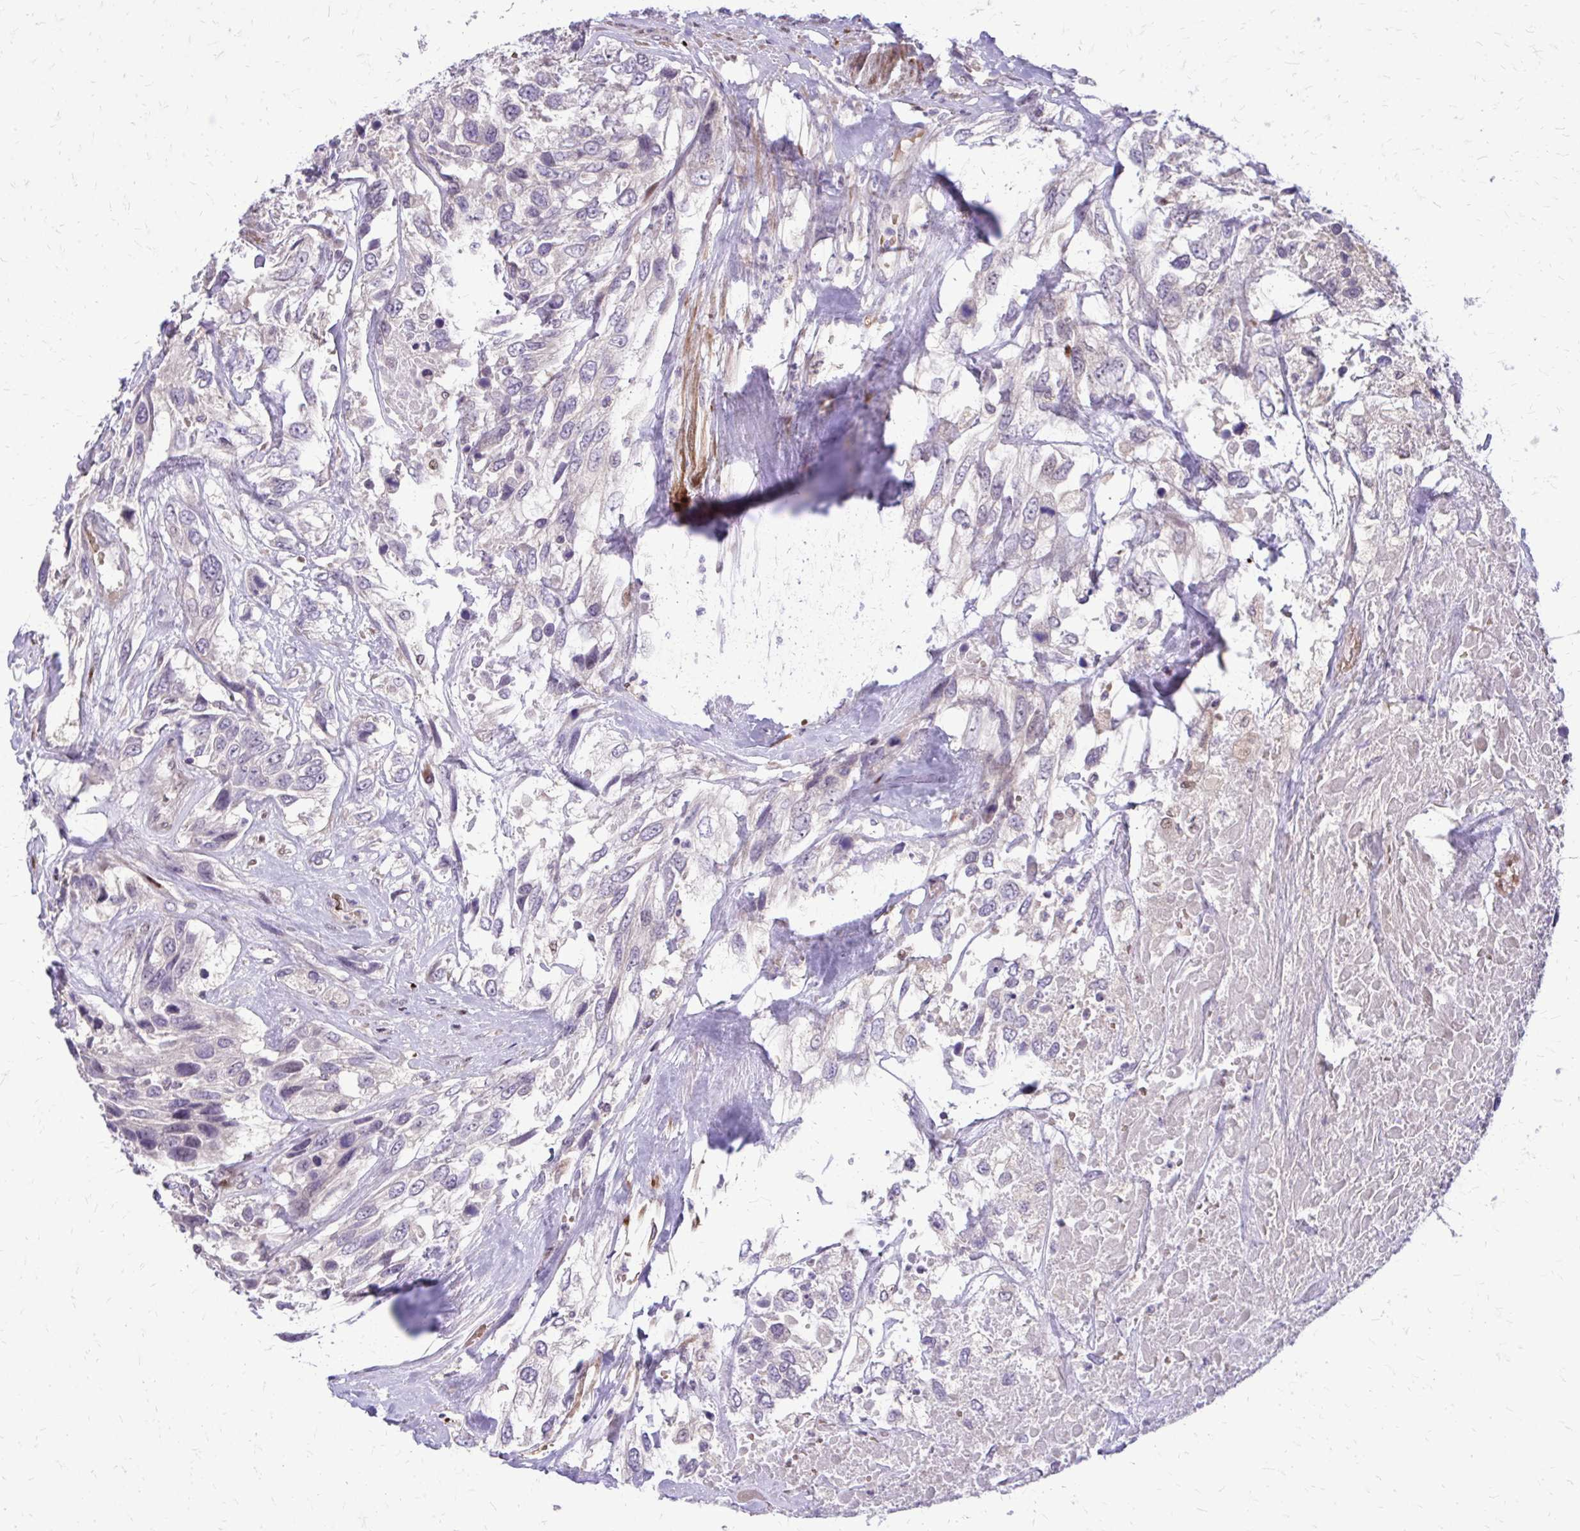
{"staining": {"intensity": "negative", "quantity": "none", "location": "none"}, "tissue": "urothelial cancer", "cell_type": "Tumor cells", "image_type": "cancer", "snomed": [{"axis": "morphology", "description": "Urothelial carcinoma, High grade"}, {"axis": "topography", "description": "Urinary bladder"}], "caption": "Histopathology image shows no significant protein staining in tumor cells of urothelial cancer. Brightfield microscopy of immunohistochemistry stained with DAB (3,3'-diaminobenzidine) (brown) and hematoxylin (blue), captured at high magnification.", "gene": "PPDPFL", "patient": {"sex": "female", "age": 70}}